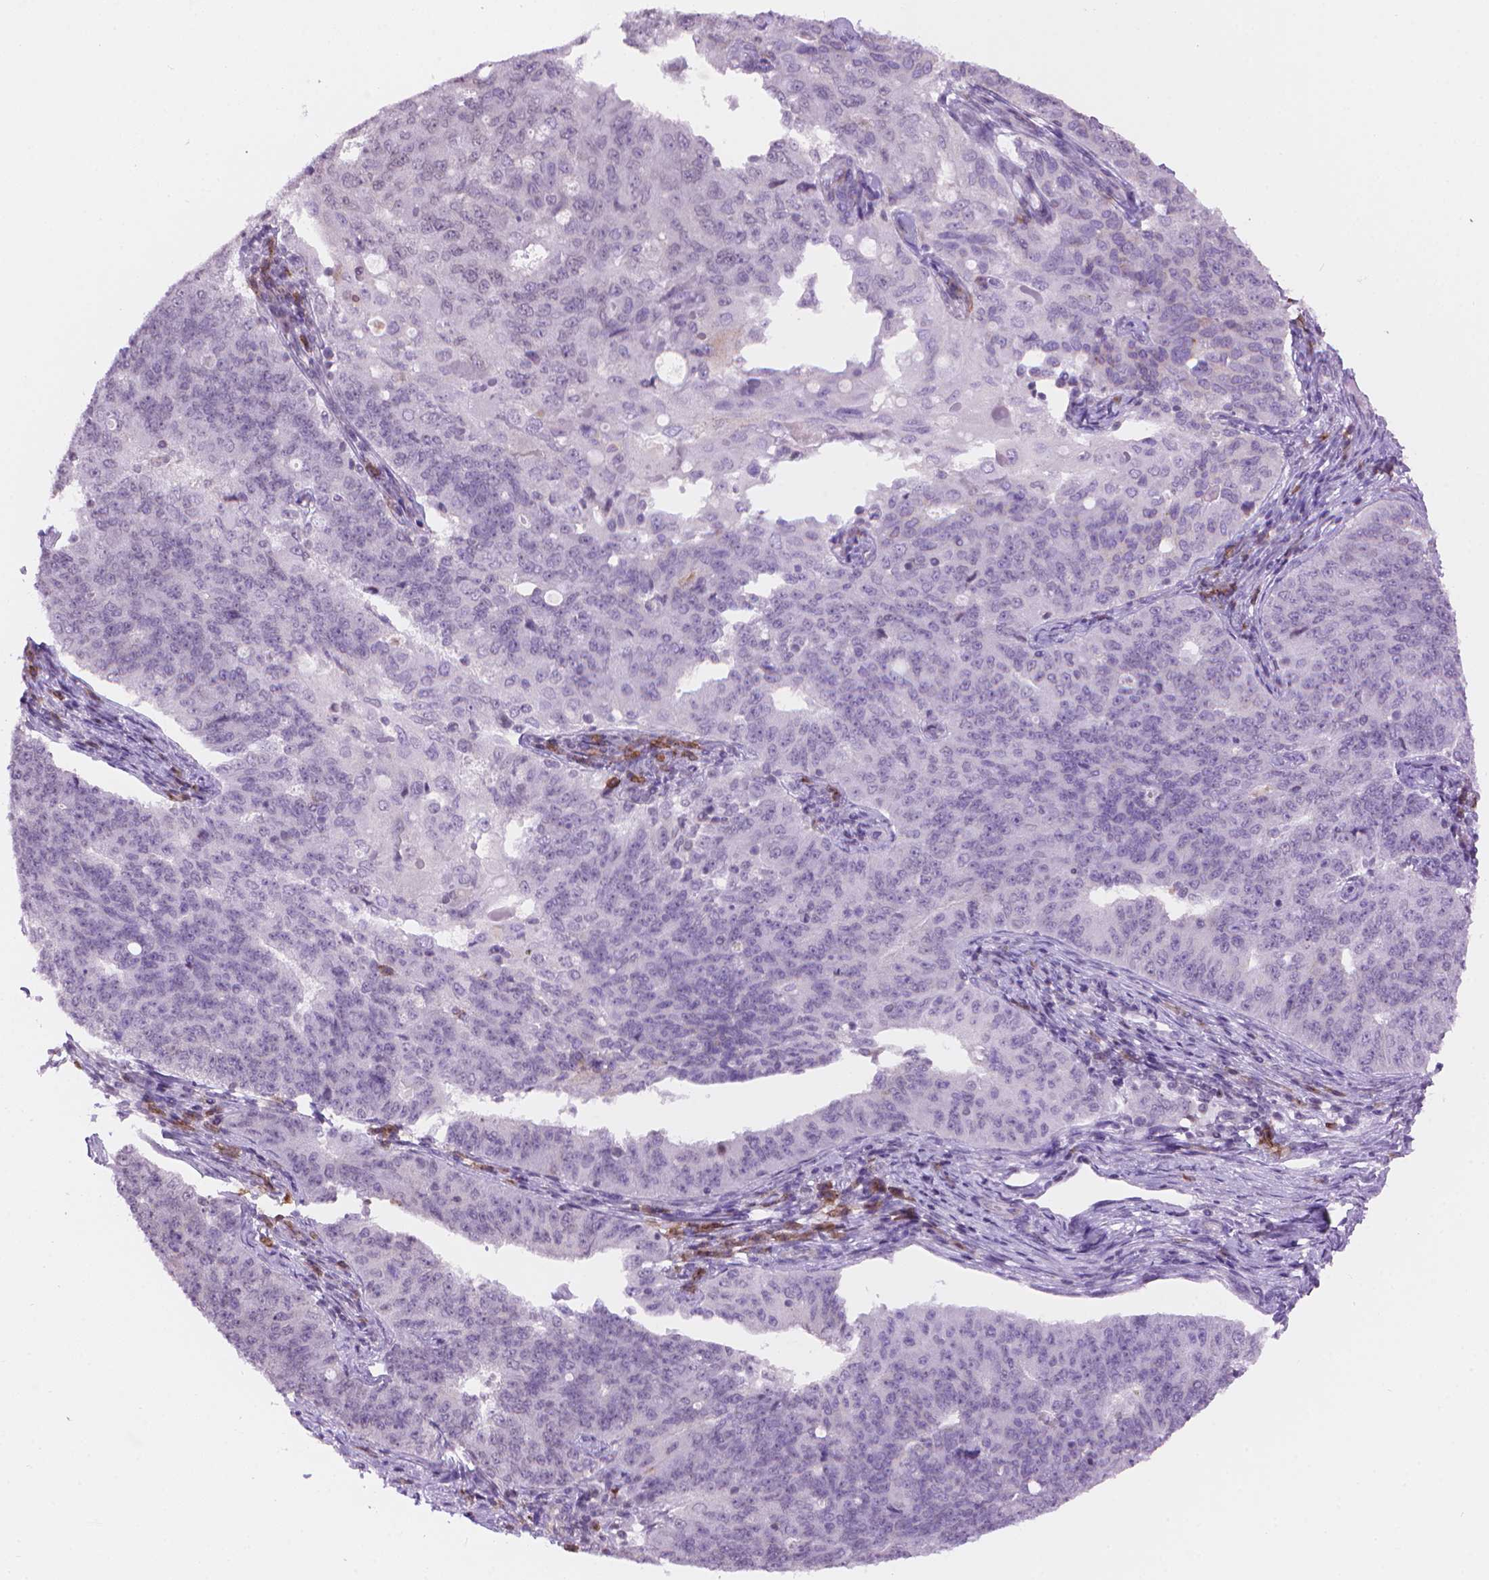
{"staining": {"intensity": "negative", "quantity": "none", "location": "none"}, "tissue": "endometrial cancer", "cell_type": "Tumor cells", "image_type": "cancer", "snomed": [{"axis": "morphology", "description": "Adenocarcinoma, NOS"}, {"axis": "topography", "description": "Endometrium"}], "caption": "Human endometrial adenocarcinoma stained for a protein using IHC demonstrates no expression in tumor cells.", "gene": "TMEM184A", "patient": {"sex": "female", "age": 43}}